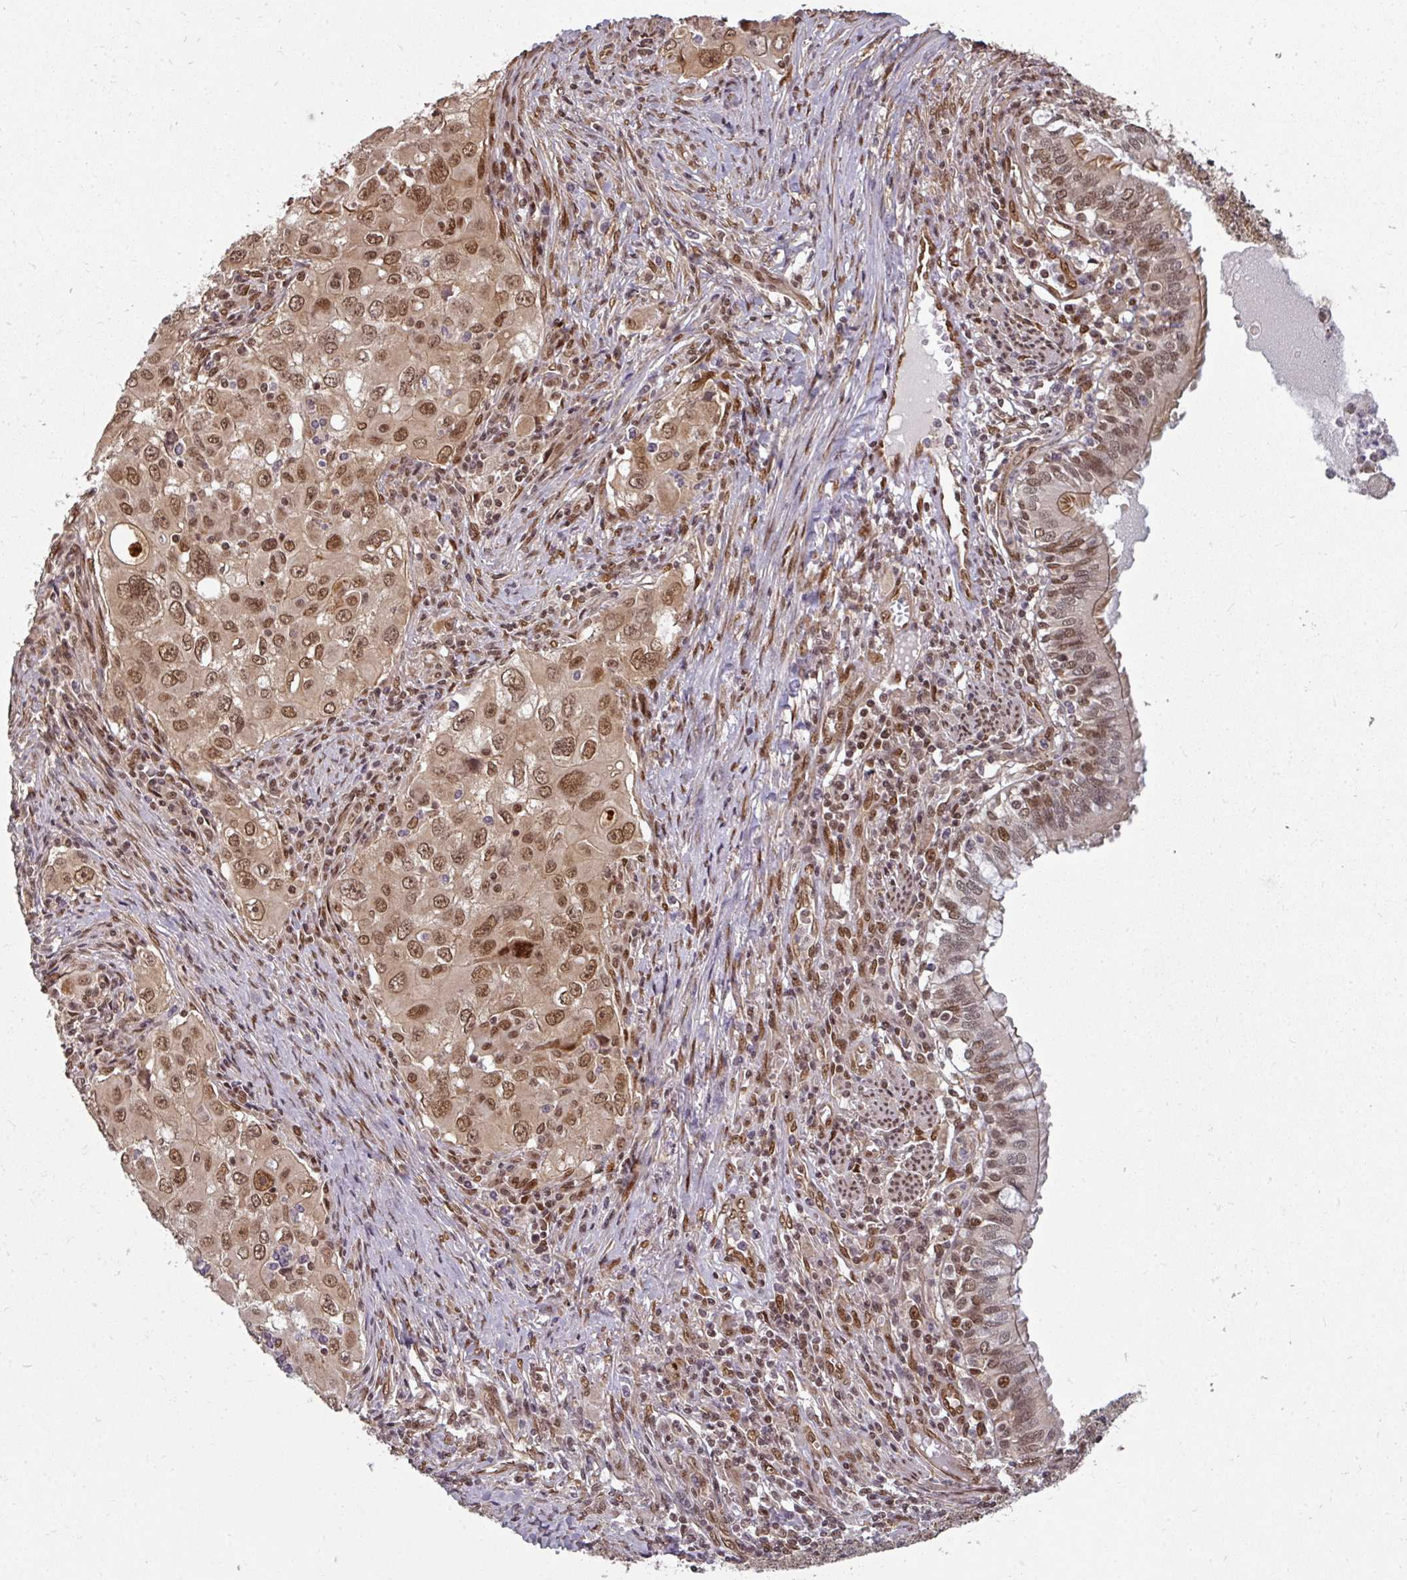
{"staining": {"intensity": "moderate", "quantity": ">75%", "location": "nuclear"}, "tissue": "lung cancer", "cell_type": "Tumor cells", "image_type": "cancer", "snomed": [{"axis": "morphology", "description": "Adenocarcinoma, NOS"}, {"axis": "morphology", "description": "Adenocarcinoma, metastatic, NOS"}, {"axis": "topography", "description": "Lymph node"}, {"axis": "topography", "description": "Lung"}], "caption": "A micrograph of adenocarcinoma (lung) stained for a protein demonstrates moderate nuclear brown staining in tumor cells.", "gene": "SIK3", "patient": {"sex": "female", "age": 42}}